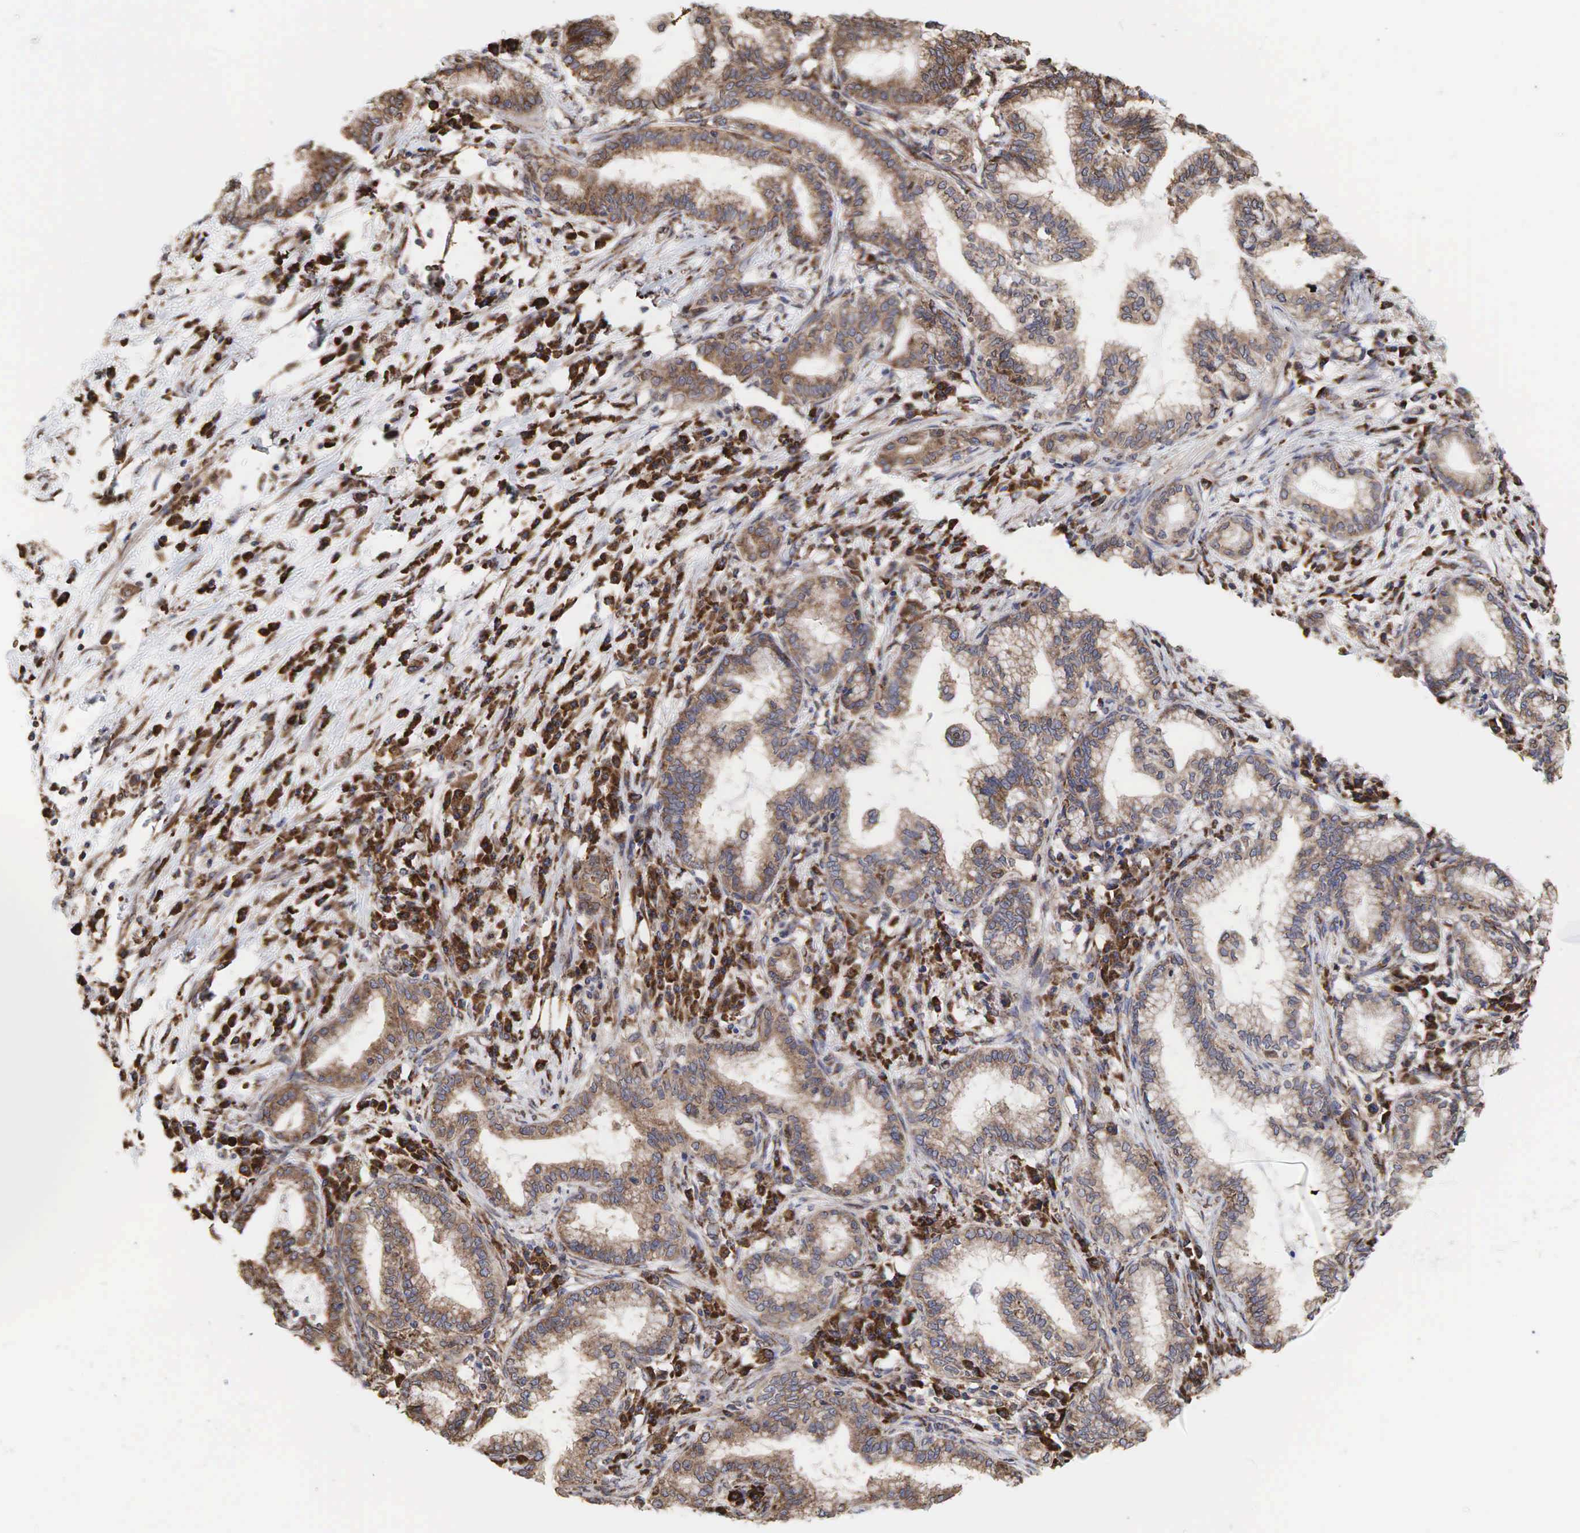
{"staining": {"intensity": "weak", "quantity": ">75%", "location": "cytoplasmic/membranous"}, "tissue": "pancreatic cancer", "cell_type": "Tumor cells", "image_type": "cancer", "snomed": [{"axis": "morphology", "description": "Adenocarcinoma, NOS"}, {"axis": "topography", "description": "Pancreas"}], "caption": "Brown immunohistochemical staining in pancreatic cancer shows weak cytoplasmic/membranous staining in approximately >75% of tumor cells.", "gene": "PABPC5", "patient": {"sex": "female", "age": 64}}